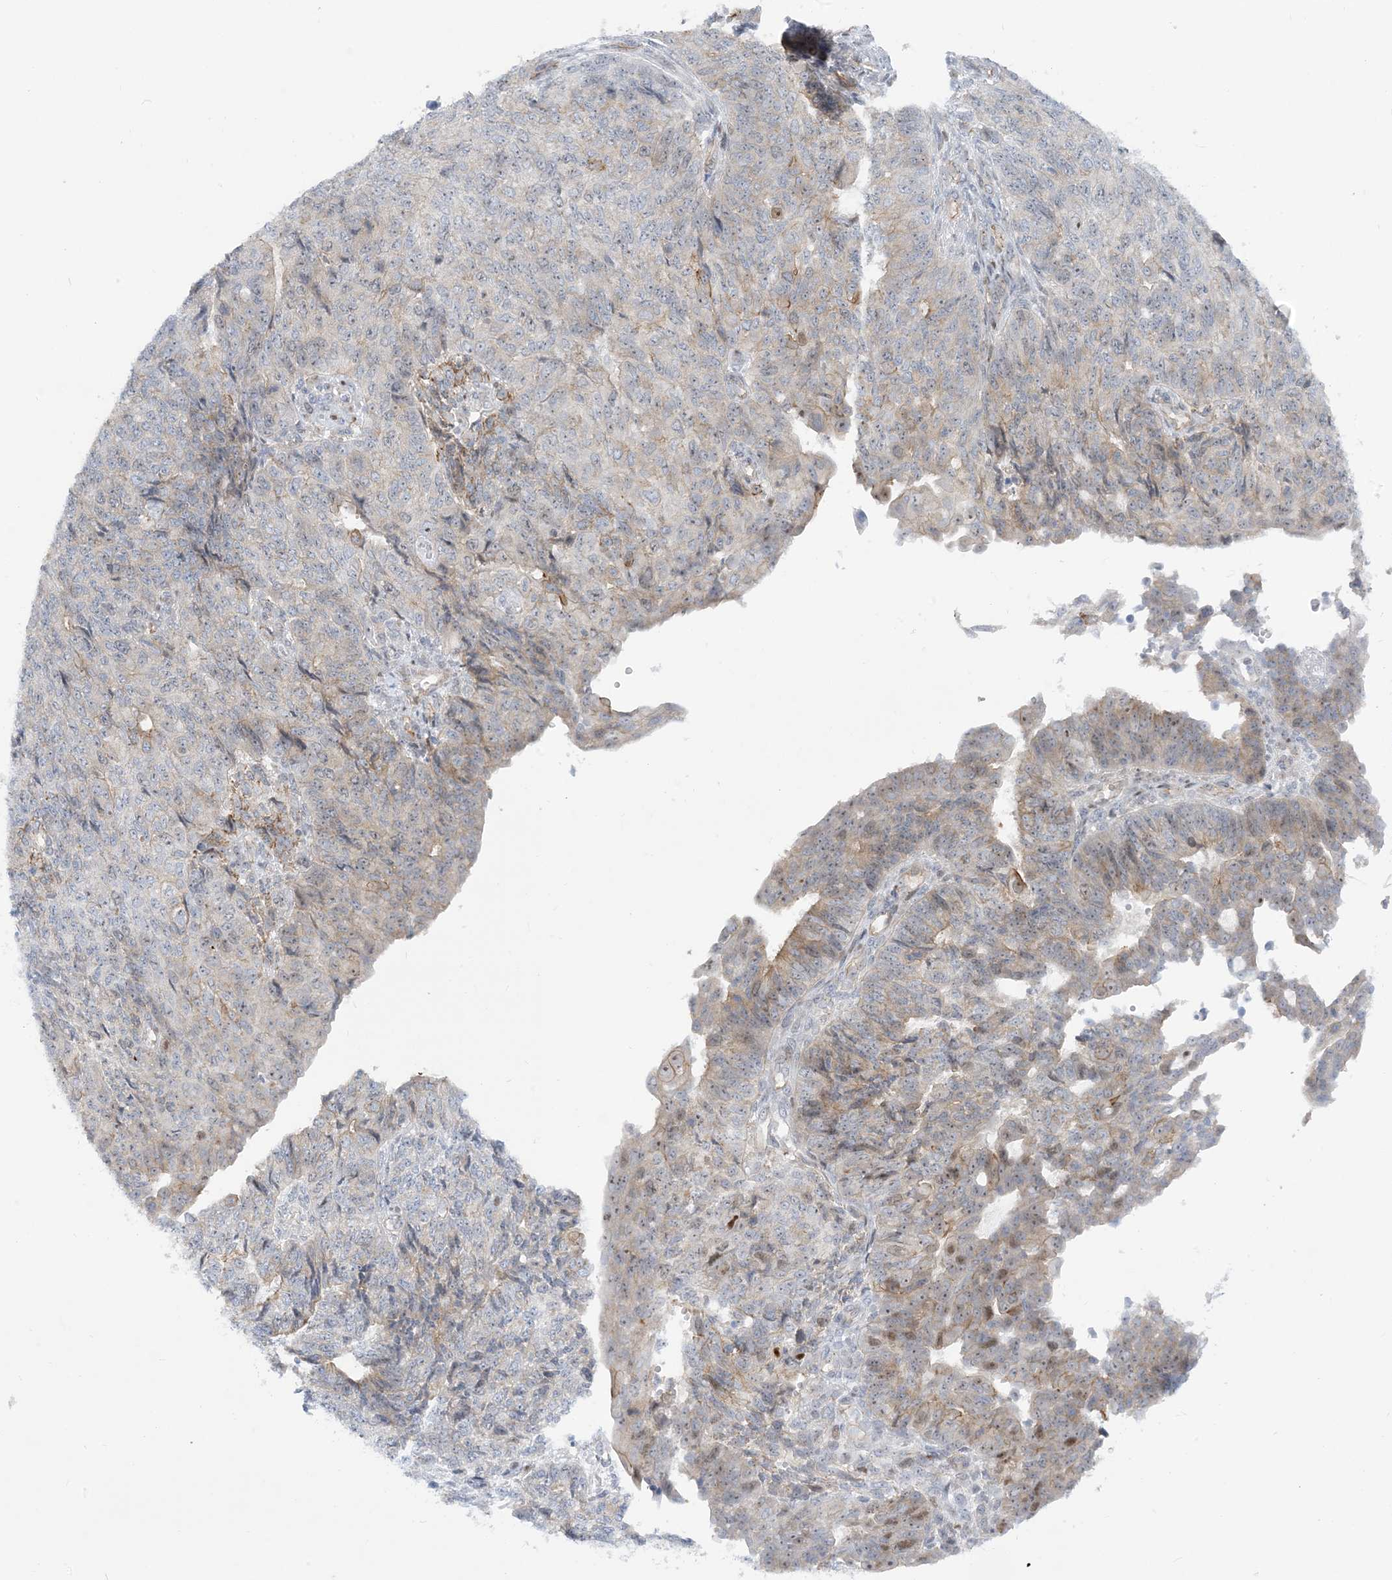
{"staining": {"intensity": "moderate", "quantity": "<25%", "location": "cytoplasmic/membranous,nuclear"}, "tissue": "endometrial cancer", "cell_type": "Tumor cells", "image_type": "cancer", "snomed": [{"axis": "morphology", "description": "Adenocarcinoma, NOS"}, {"axis": "topography", "description": "Endometrium"}], "caption": "Immunohistochemical staining of endometrial cancer displays low levels of moderate cytoplasmic/membranous and nuclear positivity in about <25% of tumor cells.", "gene": "MARS2", "patient": {"sex": "female", "age": 32}}